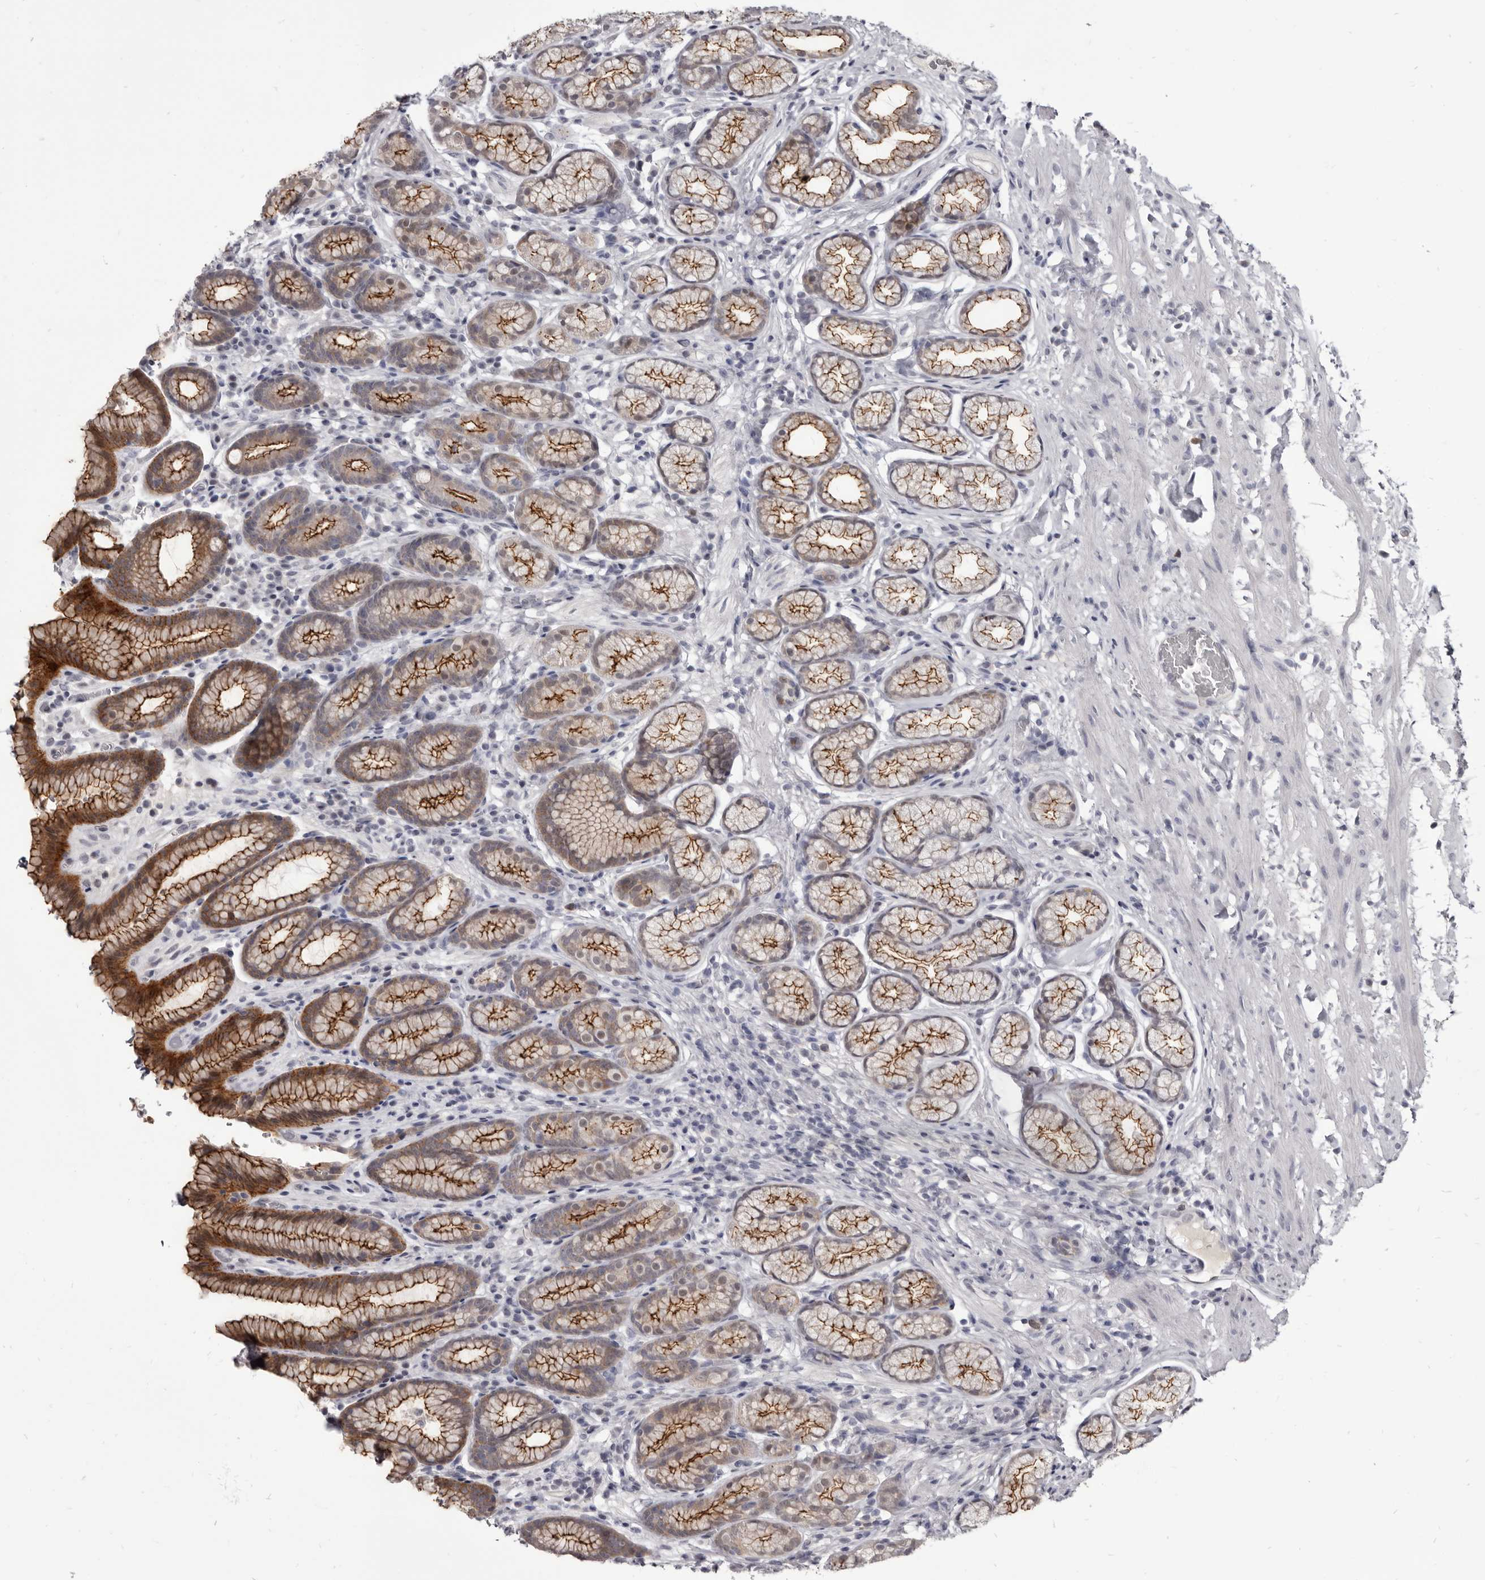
{"staining": {"intensity": "strong", "quantity": ">75%", "location": "cytoplasmic/membranous,nuclear"}, "tissue": "stomach", "cell_type": "Glandular cells", "image_type": "normal", "snomed": [{"axis": "morphology", "description": "Normal tissue, NOS"}, {"axis": "topography", "description": "Stomach"}], "caption": "Immunohistochemical staining of normal human stomach demonstrates strong cytoplasmic/membranous,nuclear protein staining in approximately >75% of glandular cells. (DAB IHC with brightfield microscopy, high magnification).", "gene": "CGN", "patient": {"sex": "male", "age": 42}}